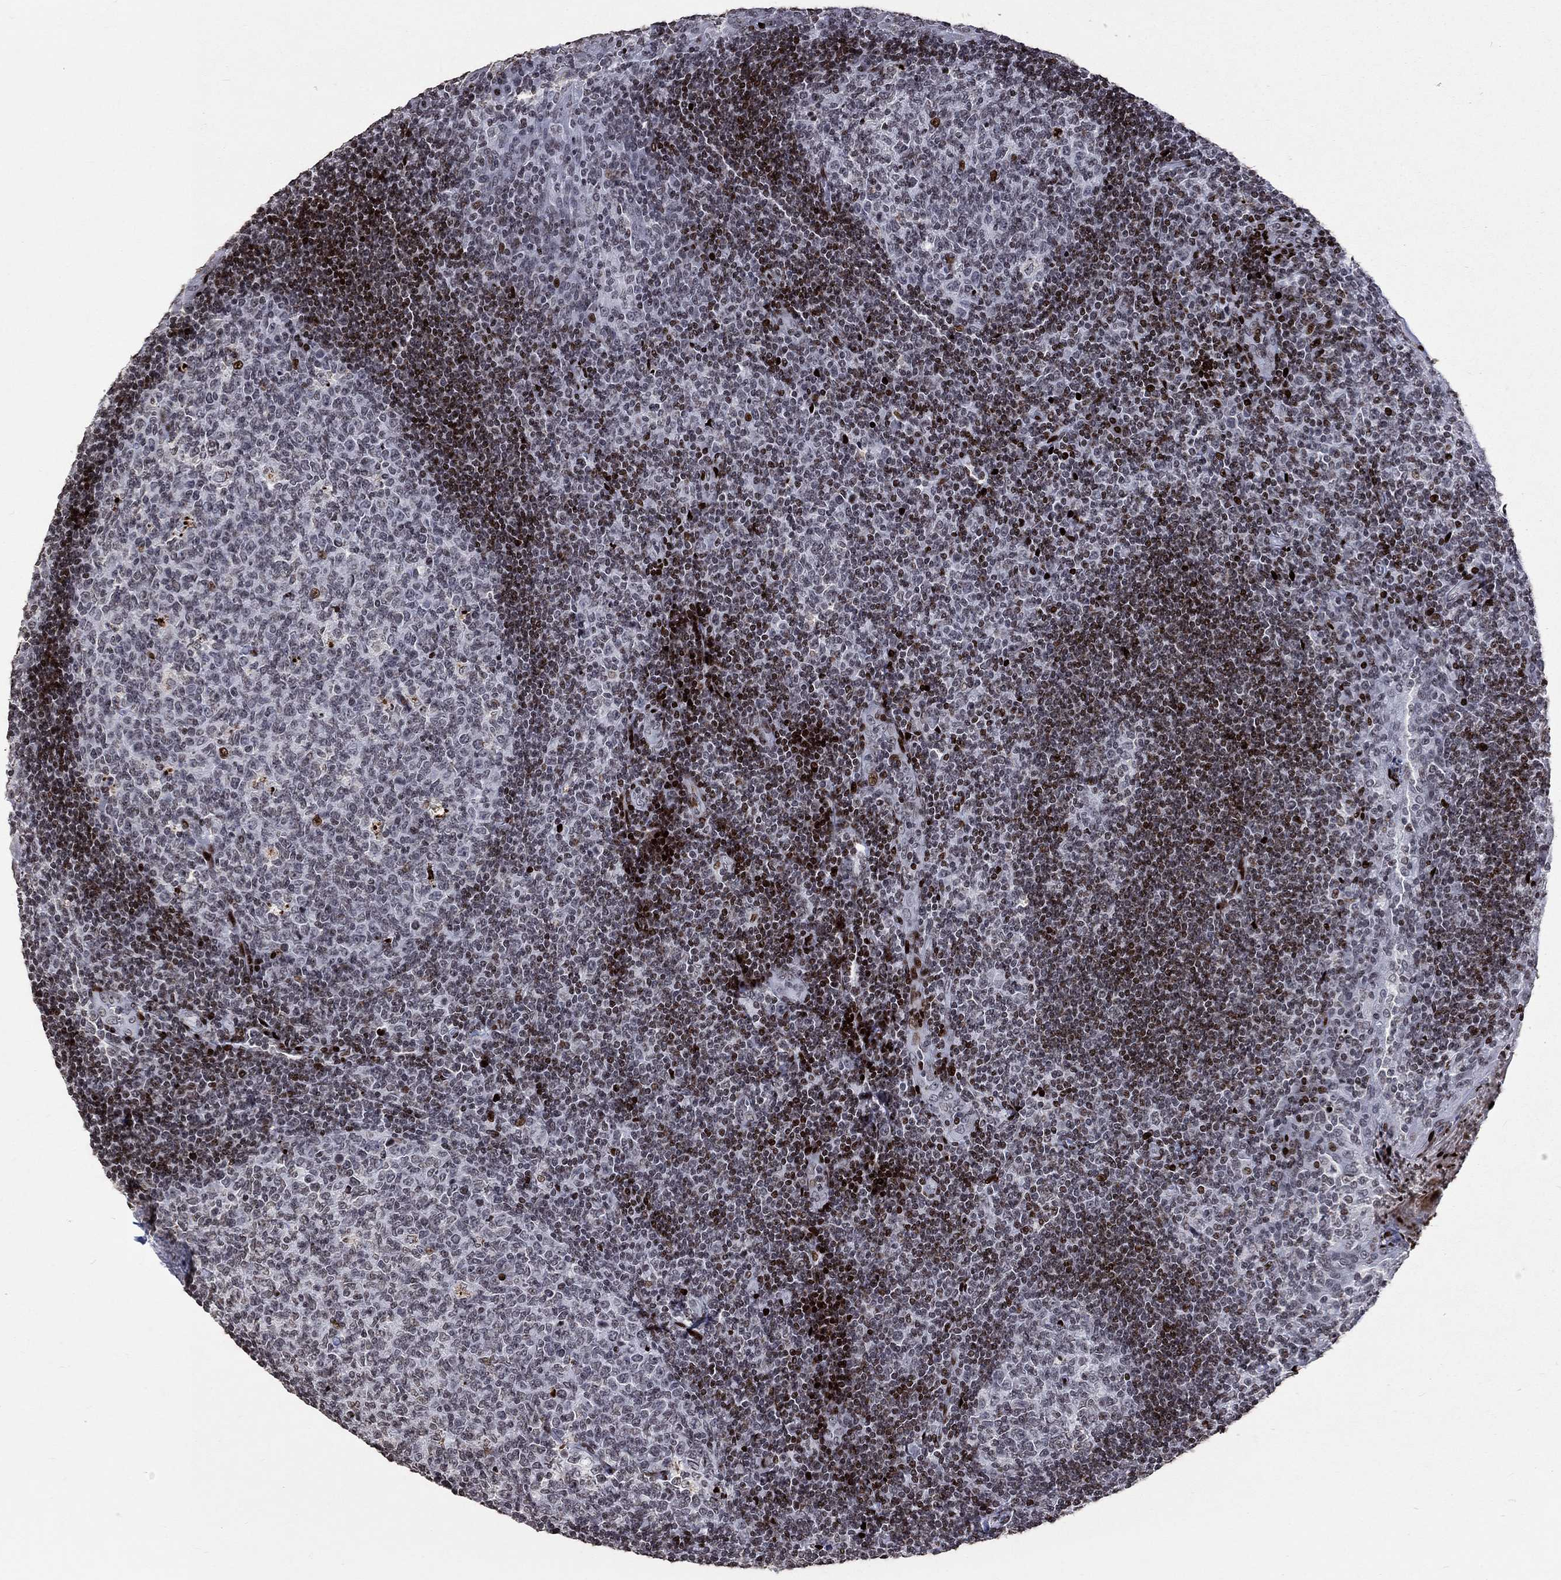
{"staining": {"intensity": "moderate", "quantity": "<25%", "location": "nuclear"}, "tissue": "tonsil", "cell_type": "Germinal center cells", "image_type": "normal", "snomed": [{"axis": "morphology", "description": "Normal tissue, NOS"}, {"axis": "topography", "description": "Tonsil"}], "caption": "Immunohistochemical staining of unremarkable human tonsil shows <25% levels of moderate nuclear protein staining in approximately <25% of germinal center cells.", "gene": "SRSF3", "patient": {"sex": "female", "age": 12}}